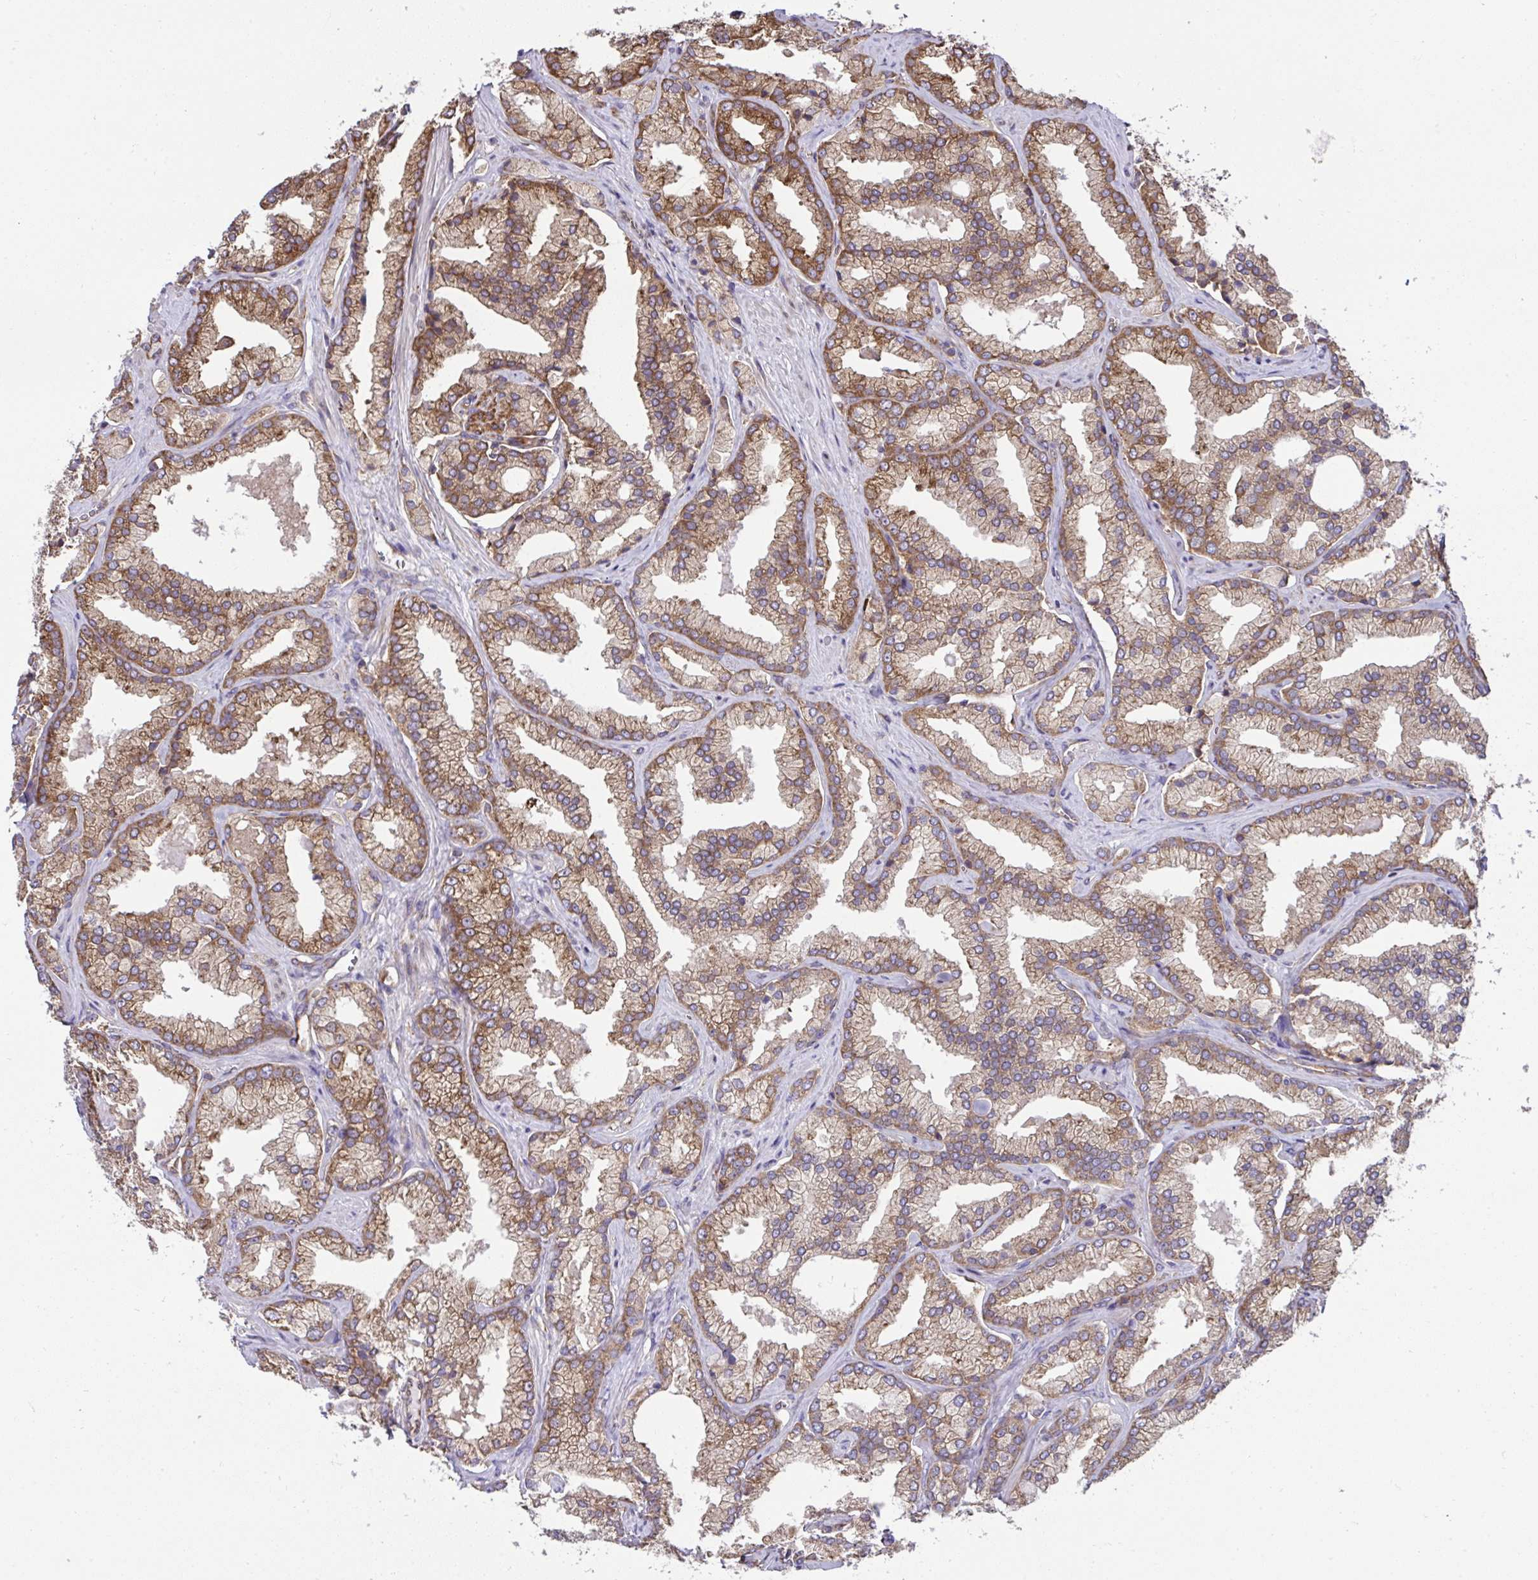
{"staining": {"intensity": "moderate", "quantity": ">75%", "location": "cytoplasmic/membranous"}, "tissue": "prostate cancer", "cell_type": "Tumor cells", "image_type": "cancer", "snomed": [{"axis": "morphology", "description": "Adenocarcinoma, High grade"}, {"axis": "topography", "description": "Prostate"}], "caption": "IHC (DAB (3,3'-diaminobenzidine)) staining of prostate cancer (adenocarcinoma (high-grade)) reveals moderate cytoplasmic/membranous protein expression in about >75% of tumor cells.", "gene": "RPS7", "patient": {"sex": "male", "age": 68}}